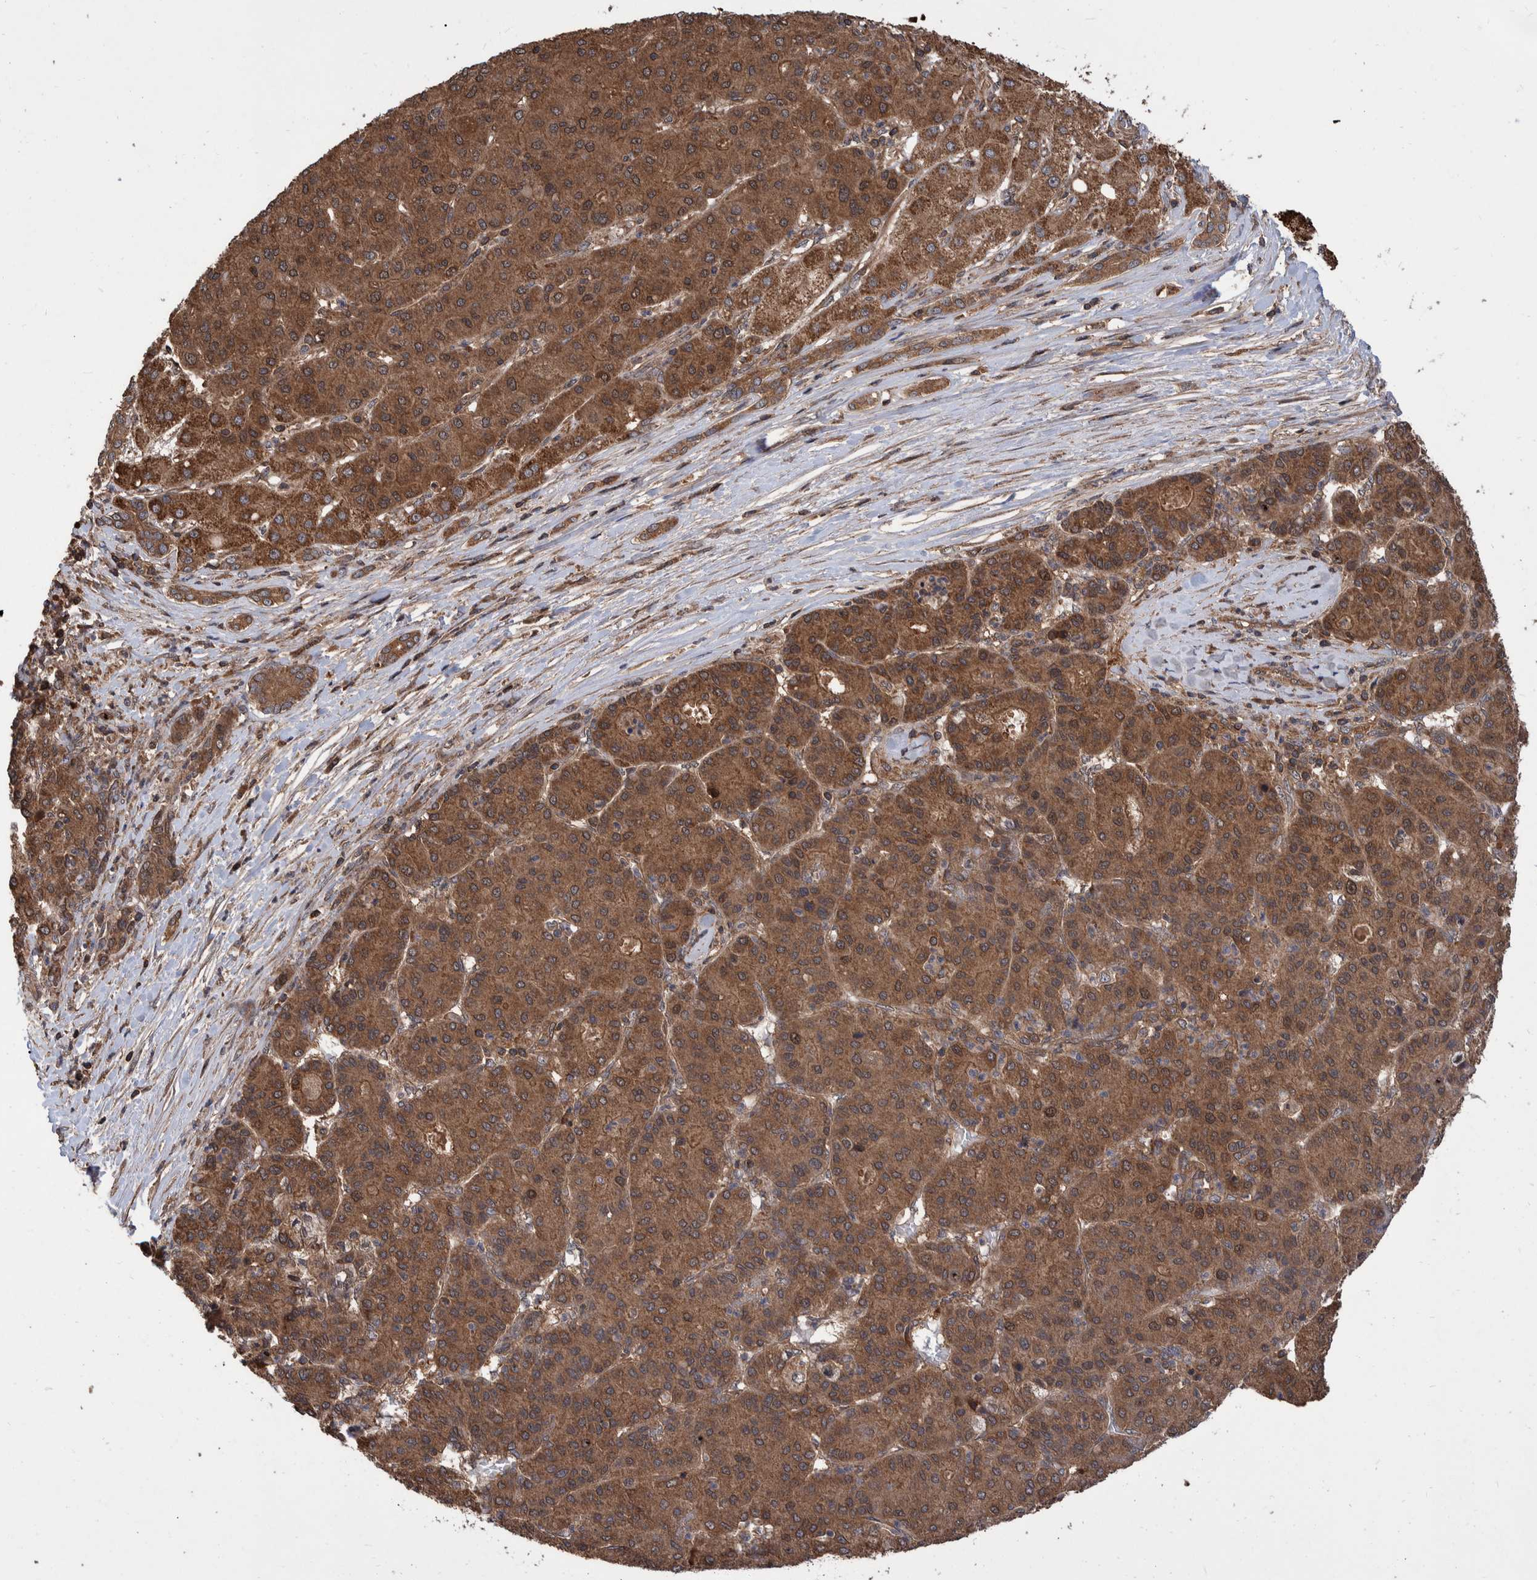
{"staining": {"intensity": "moderate", "quantity": ">75%", "location": "cytoplasmic/membranous"}, "tissue": "liver cancer", "cell_type": "Tumor cells", "image_type": "cancer", "snomed": [{"axis": "morphology", "description": "Carcinoma, Hepatocellular, NOS"}, {"axis": "topography", "description": "Liver"}], "caption": "About >75% of tumor cells in human liver cancer (hepatocellular carcinoma) display moderate cytoplasmic/membranous protein expression as visualized by brown immunohistochemical staining.", "gene": "VBP1", "patient": {"sex": "male", "age": 65}}